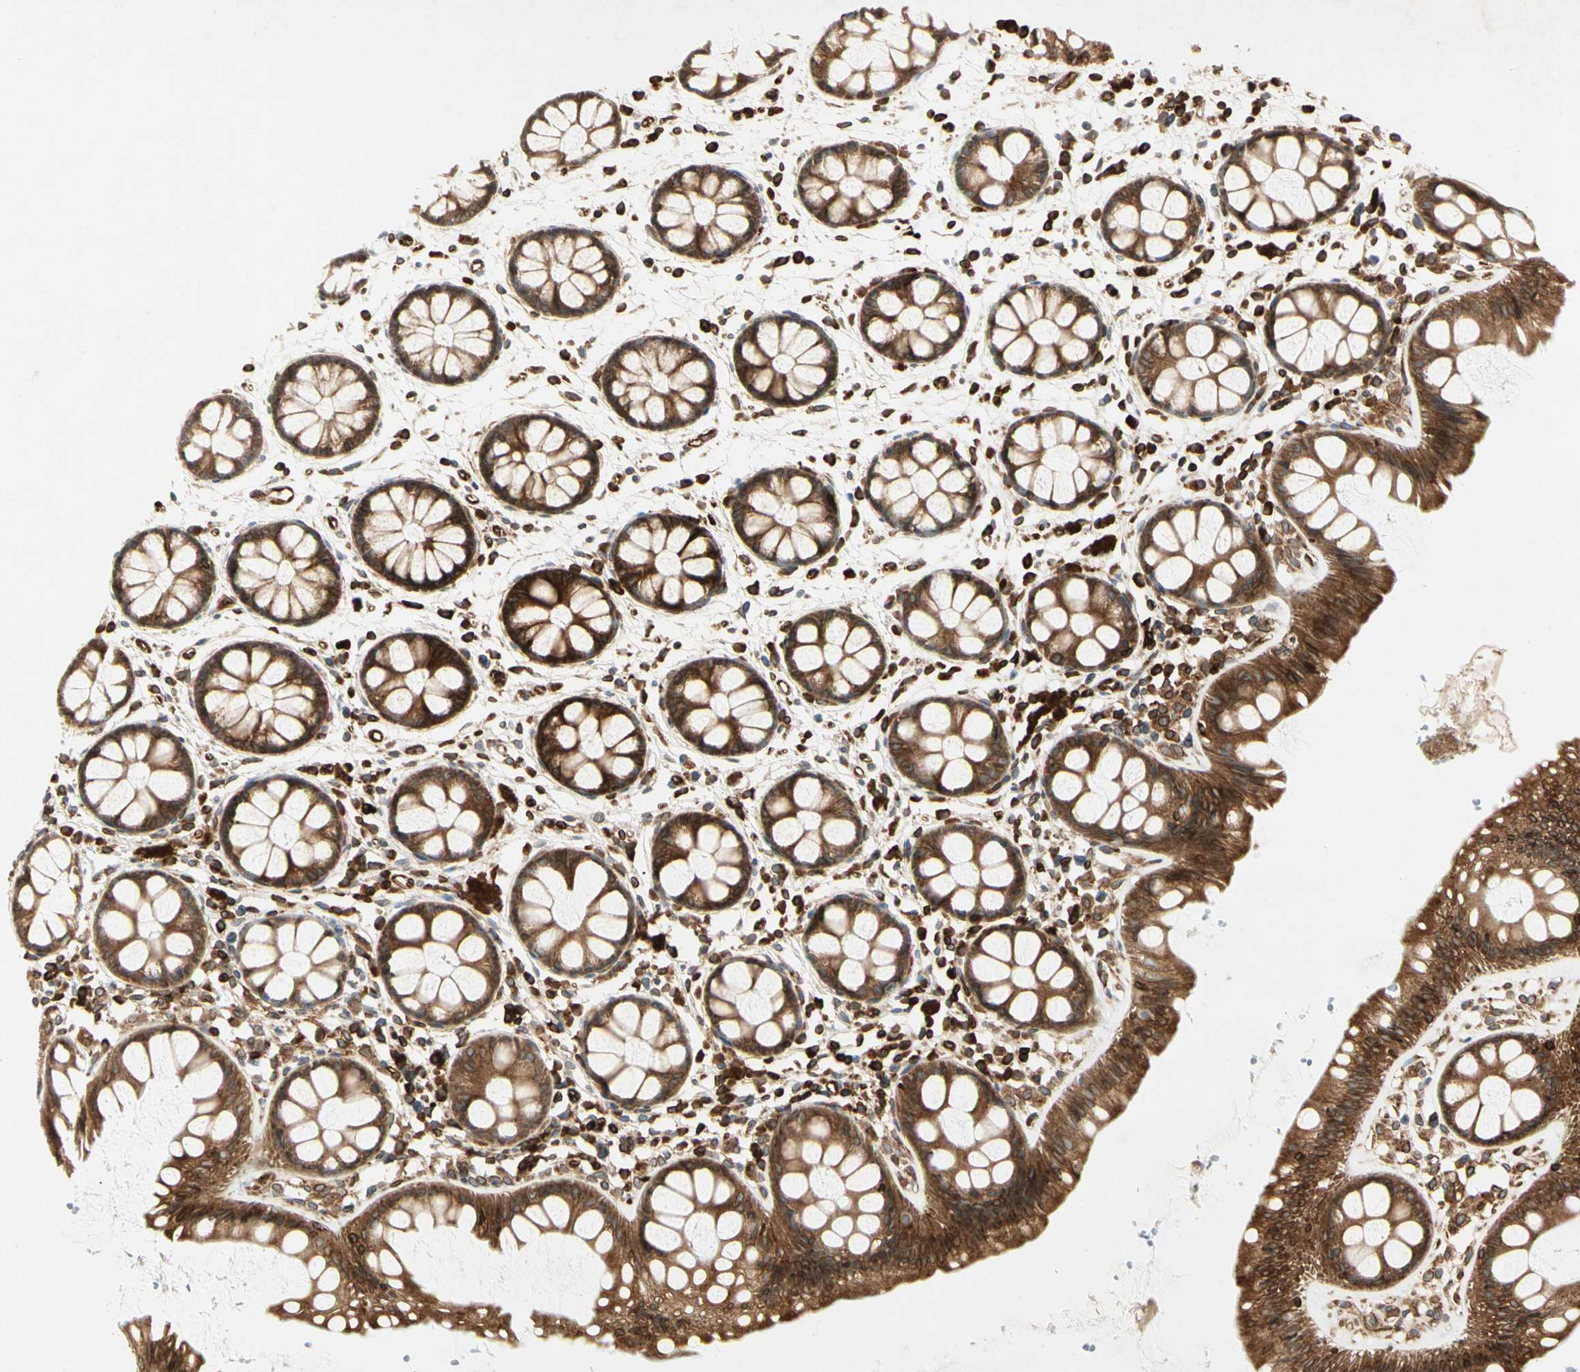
{"staining": {"intensity": "strong", "quantity": ">75%", "location": "cytoplasmic/membranous"}, "tissue": "rectum", "cell_type": "Glandular cells", "image_type": "normal", "snomed": [{"axis": "morphology", "description": "Normal tissue, NOS"}, {"axis": "topography", "description": "Rectum"}], "caption": "High-power microscopy captured an immunohistochemistry (IHC) image of unremarkable rectum, revealing strong cytoplasmic/membranous expression in about >75% of glandular cells. Immunohistochemistry stains the protein in brown and the nuclei are stained blue.", "gene": "TAPBP", "patient": {"sex": "female", "age": 66}}